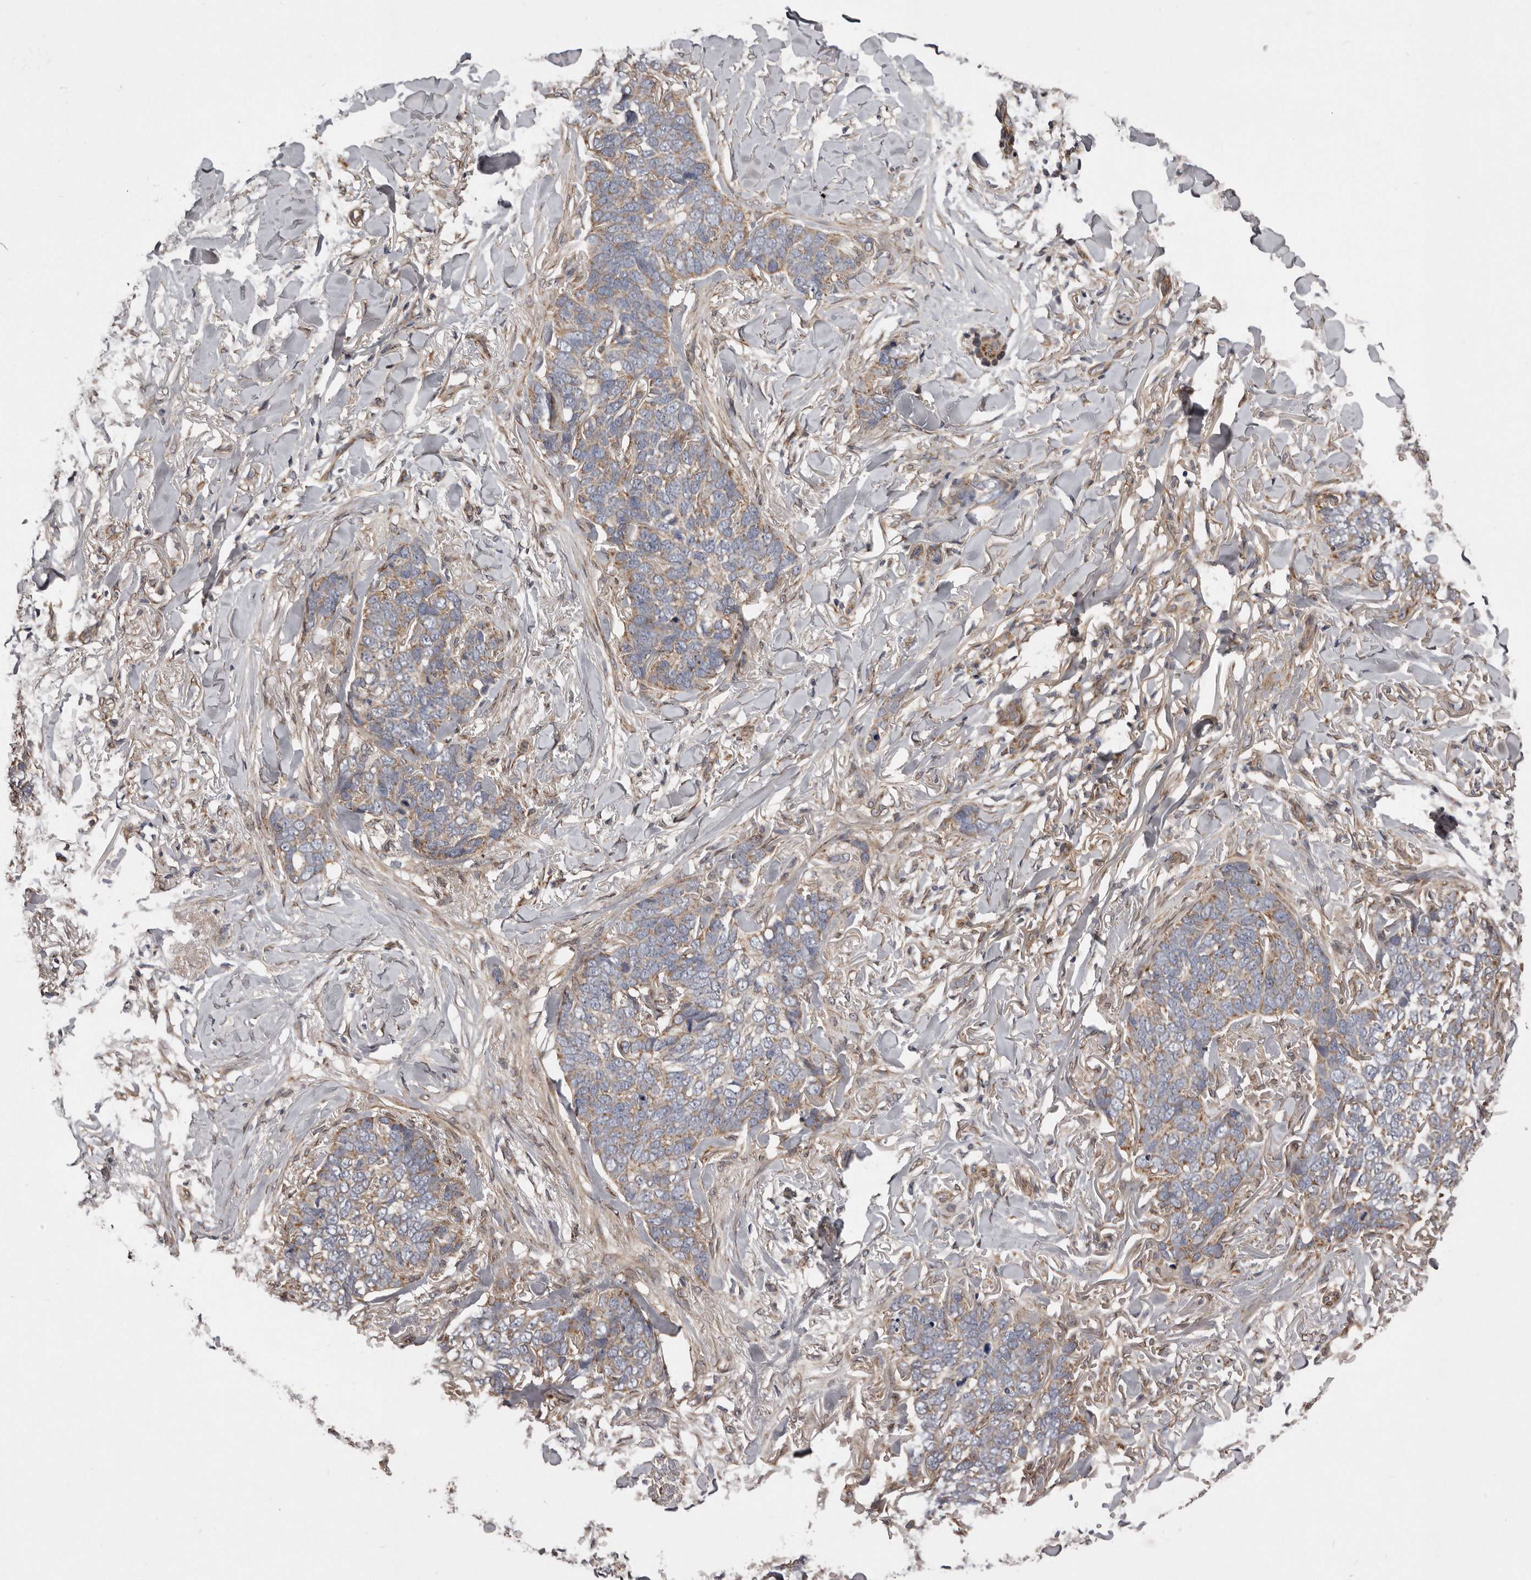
{"staining": {"intensity": "weak", "quantity": "25%-75%", "location": "cytoplasmic/membranous"}, "tissue": "skin cancer", "cell_type": "Tumor cells", "image_type": "cancer", "snomed": [{"axis": "morphology", "description": "Normal tissue, NOS"}, {"axis": "morphology", "description": "Basal cell carcinoma"}, {"axis": "topography", "description": "Skin"}], "caption": "High-magnification brightfield microscopy of basal cell carcinoma (skin) stained with DAB (3,3'-diaminobenzidine) (brown) and counterstained with hematoxylin (blue). tumor cells exhibit weak cytoplasmic/membranous positivity is seen in approximately25%-75% of cells.", "gene": "ARMCX1", "patient": {"sex": "male", "age": 77}}